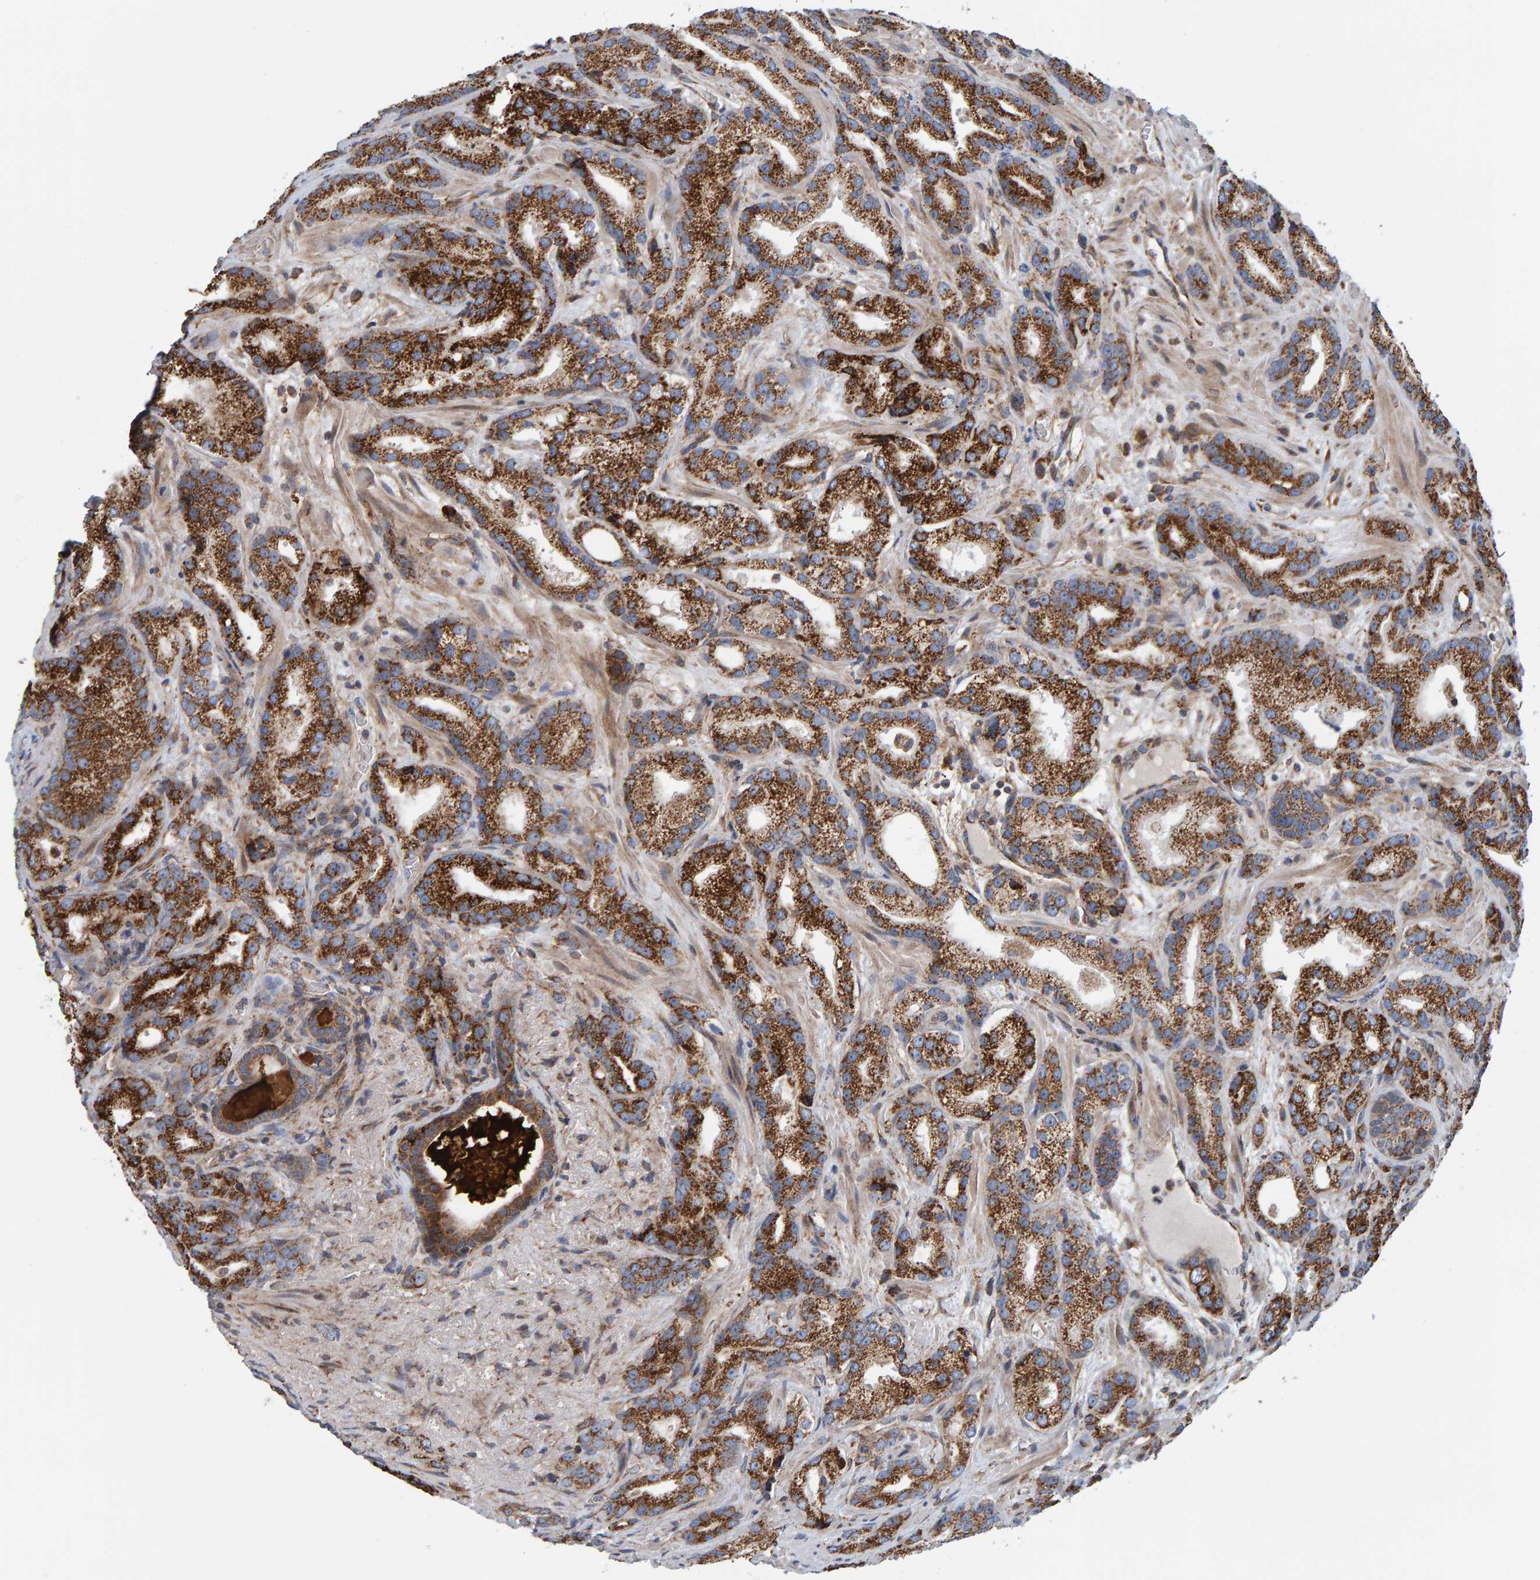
{"staining": {"intensity": "strong", "quantity": ">75%", "location": "cytoplasmic/membranous"}, "tissue": "prostate cancer", "cell_type": "Tumor cells", "image_type": "cancer", "snomed": [{"axis": "morphology", "description": "Adenocarcinoma, High grade"}, {"axis": "topography", "description": "Prostate"}], "caption": "A brown stain highlights strong cytoplasmic/membranous staining of a protein in prostate high-grade adenocarcinoma tumor cells.", "gene": "MRPL45", "patient": {"sex": "male", "age": 63}}